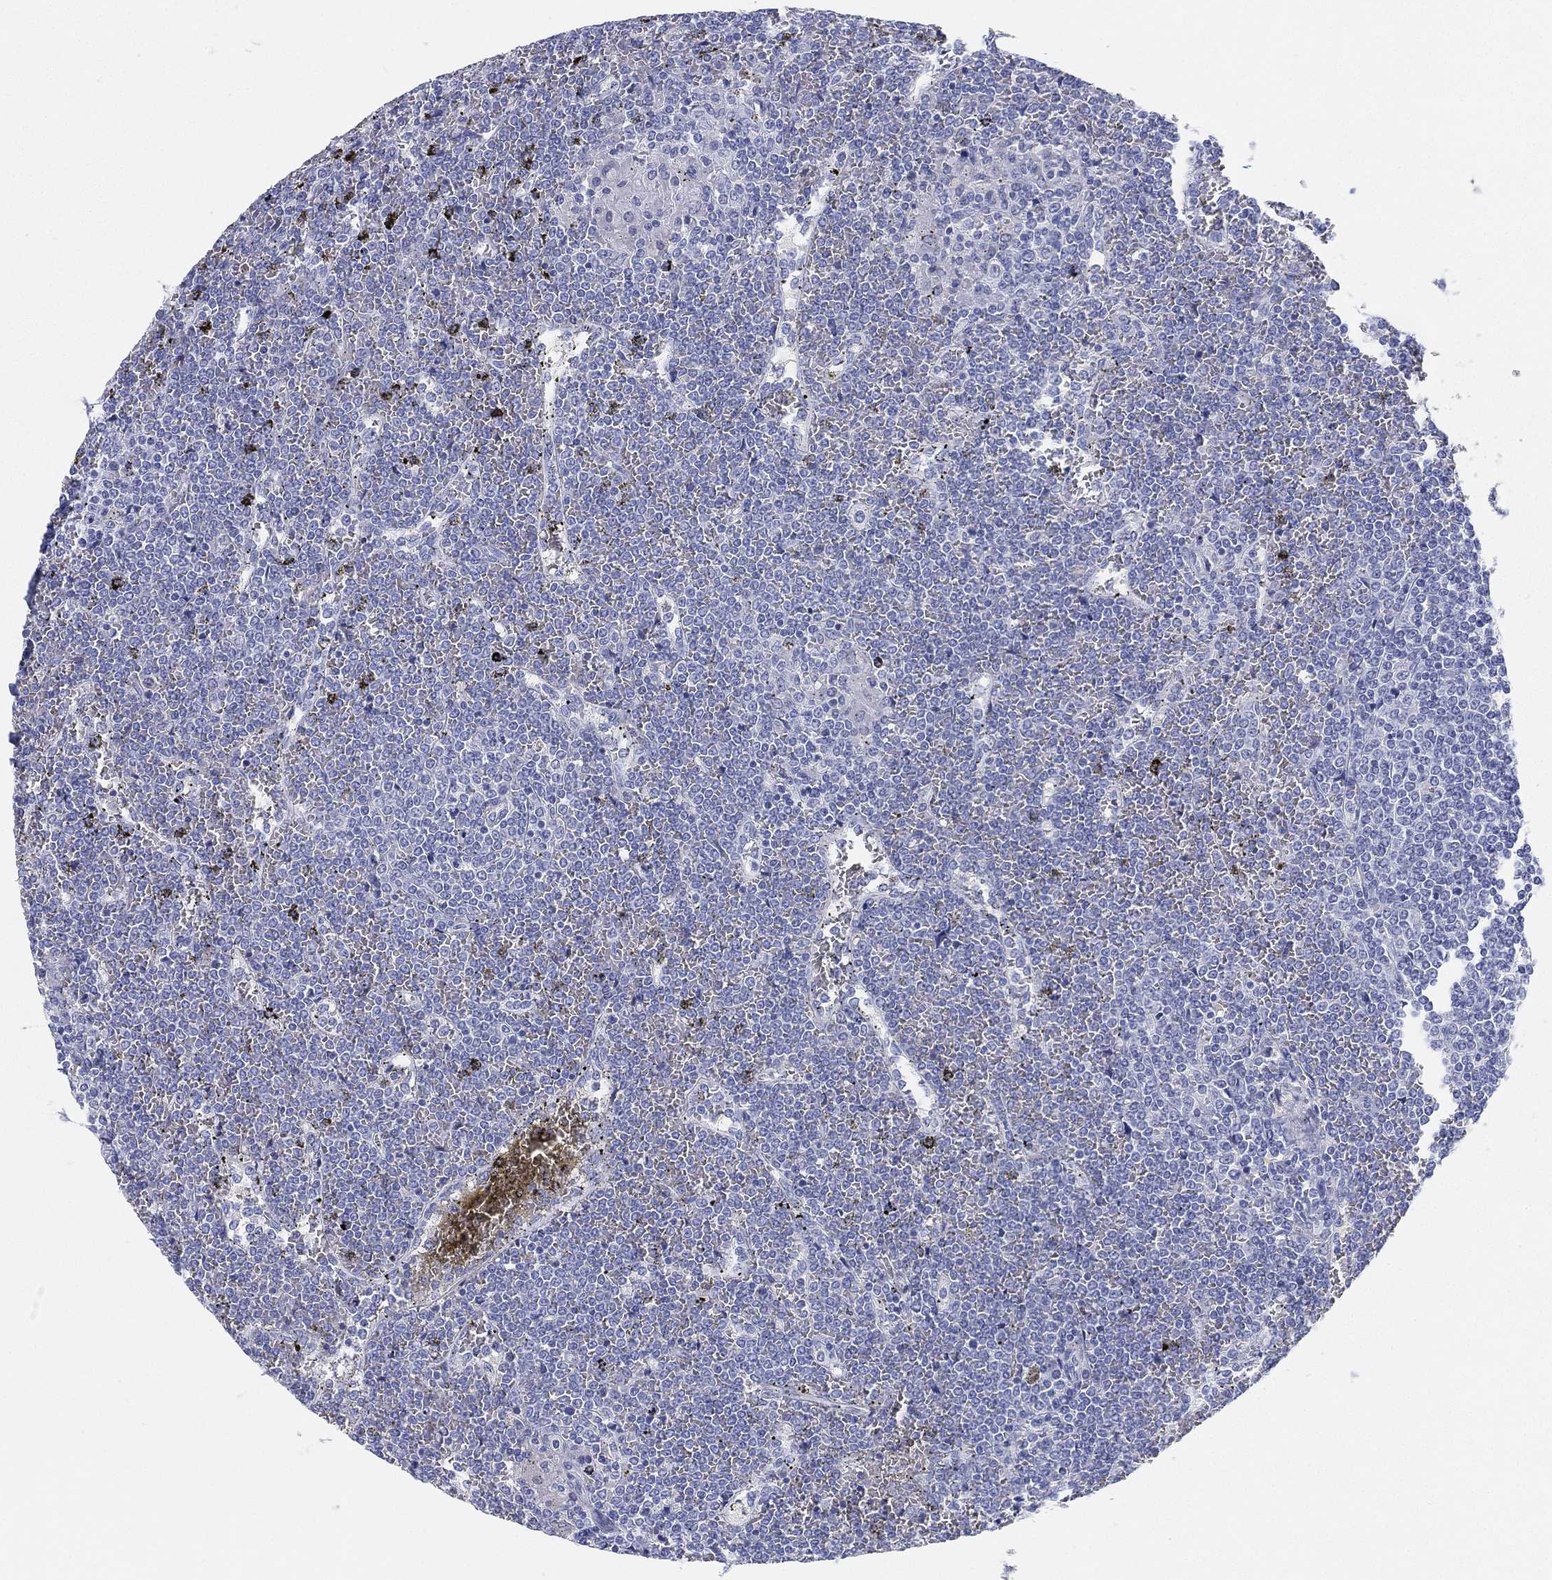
{"staining": {"intensity": "negative", "quantity": "none", "location": "none"}, "tissue": "lymphoma", "cell_type": "Tumor cells", "image_type": "cancer", "snomed": [{"axis": "morphology", "description": "Malignant lymphoma, non-Hodgkin's type, Low grade"}, {"axis": "topography", "description": "Spleen"}], "caption": "High power microscopy photomicrograph of an immunohistochemistry (IHC) image of lymphoma, revealing no significant staining in tumor cells. (Stains: DAB (3,3'-diaminobenzidine) immunohistochemistry (IHC) with hematoxylin counter stain, Microscopy: brightfield microscopy at high magnification).", "gene": "GPR61", "patient": {"sex": "female", "age": 19}}